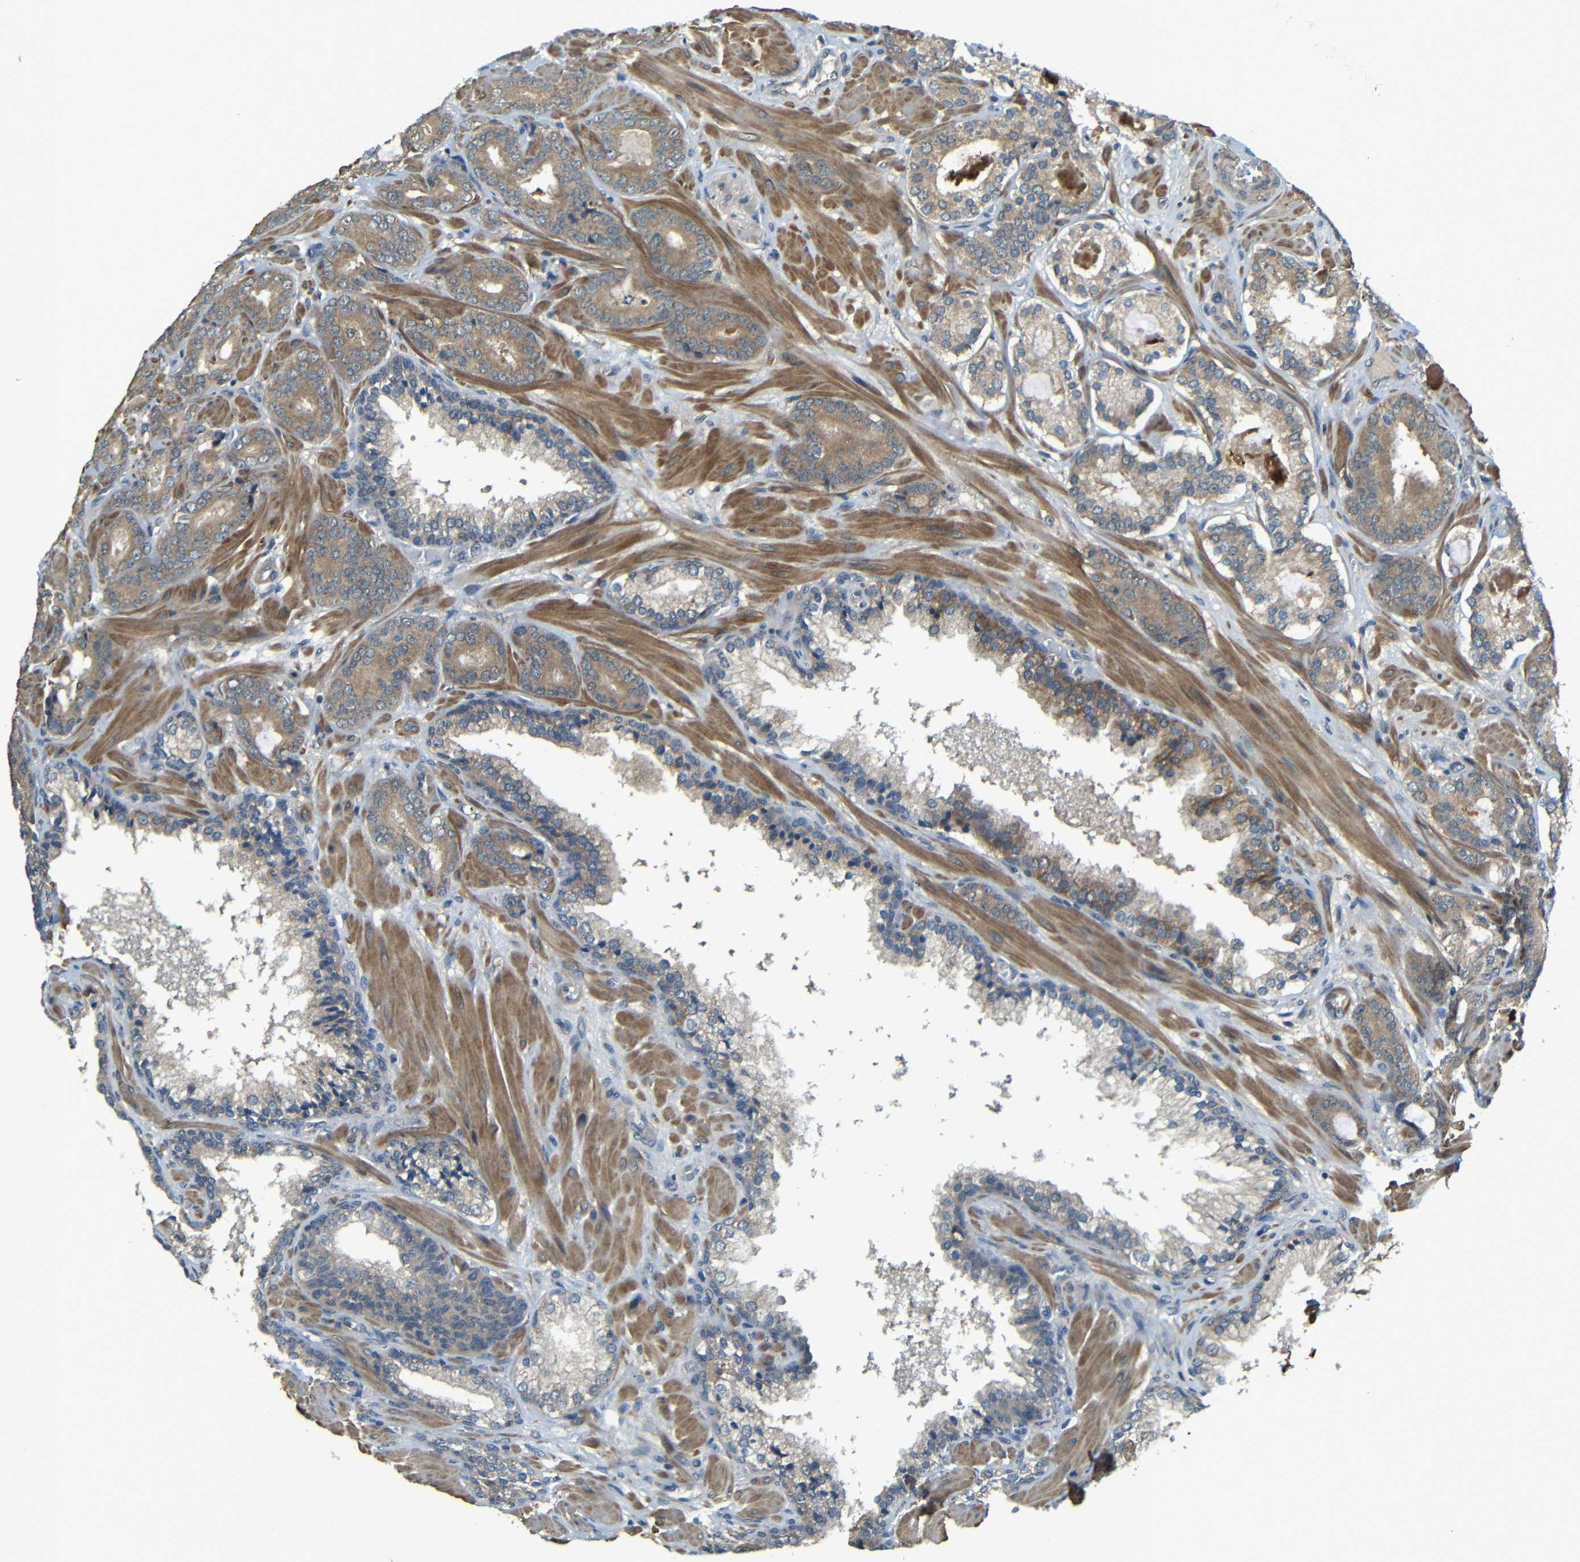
{"staining": {"intensity": "moderate", "quantity": ">75%", "location": "cytoplasmic/membranous"}, "tissue": "prostate cancer", "cell_type": "Tumor cells", "image_type": "cancer", "snomed": [{"axis": "morphology", "description": "Adenocarcinoma, Low grade"}, {"axis": "topography", "description": "Prostate"}], "caption": "Moderate cytoplasmic/membranous expression is appreciated in about >75% of tumor cells in prostate adenocarcinoma (low-grade). (Brightfield microscopy of DAB IHC at high magnification).", "gene": "FNDC3A", "patient": {"sex": "male", "age": 63}}